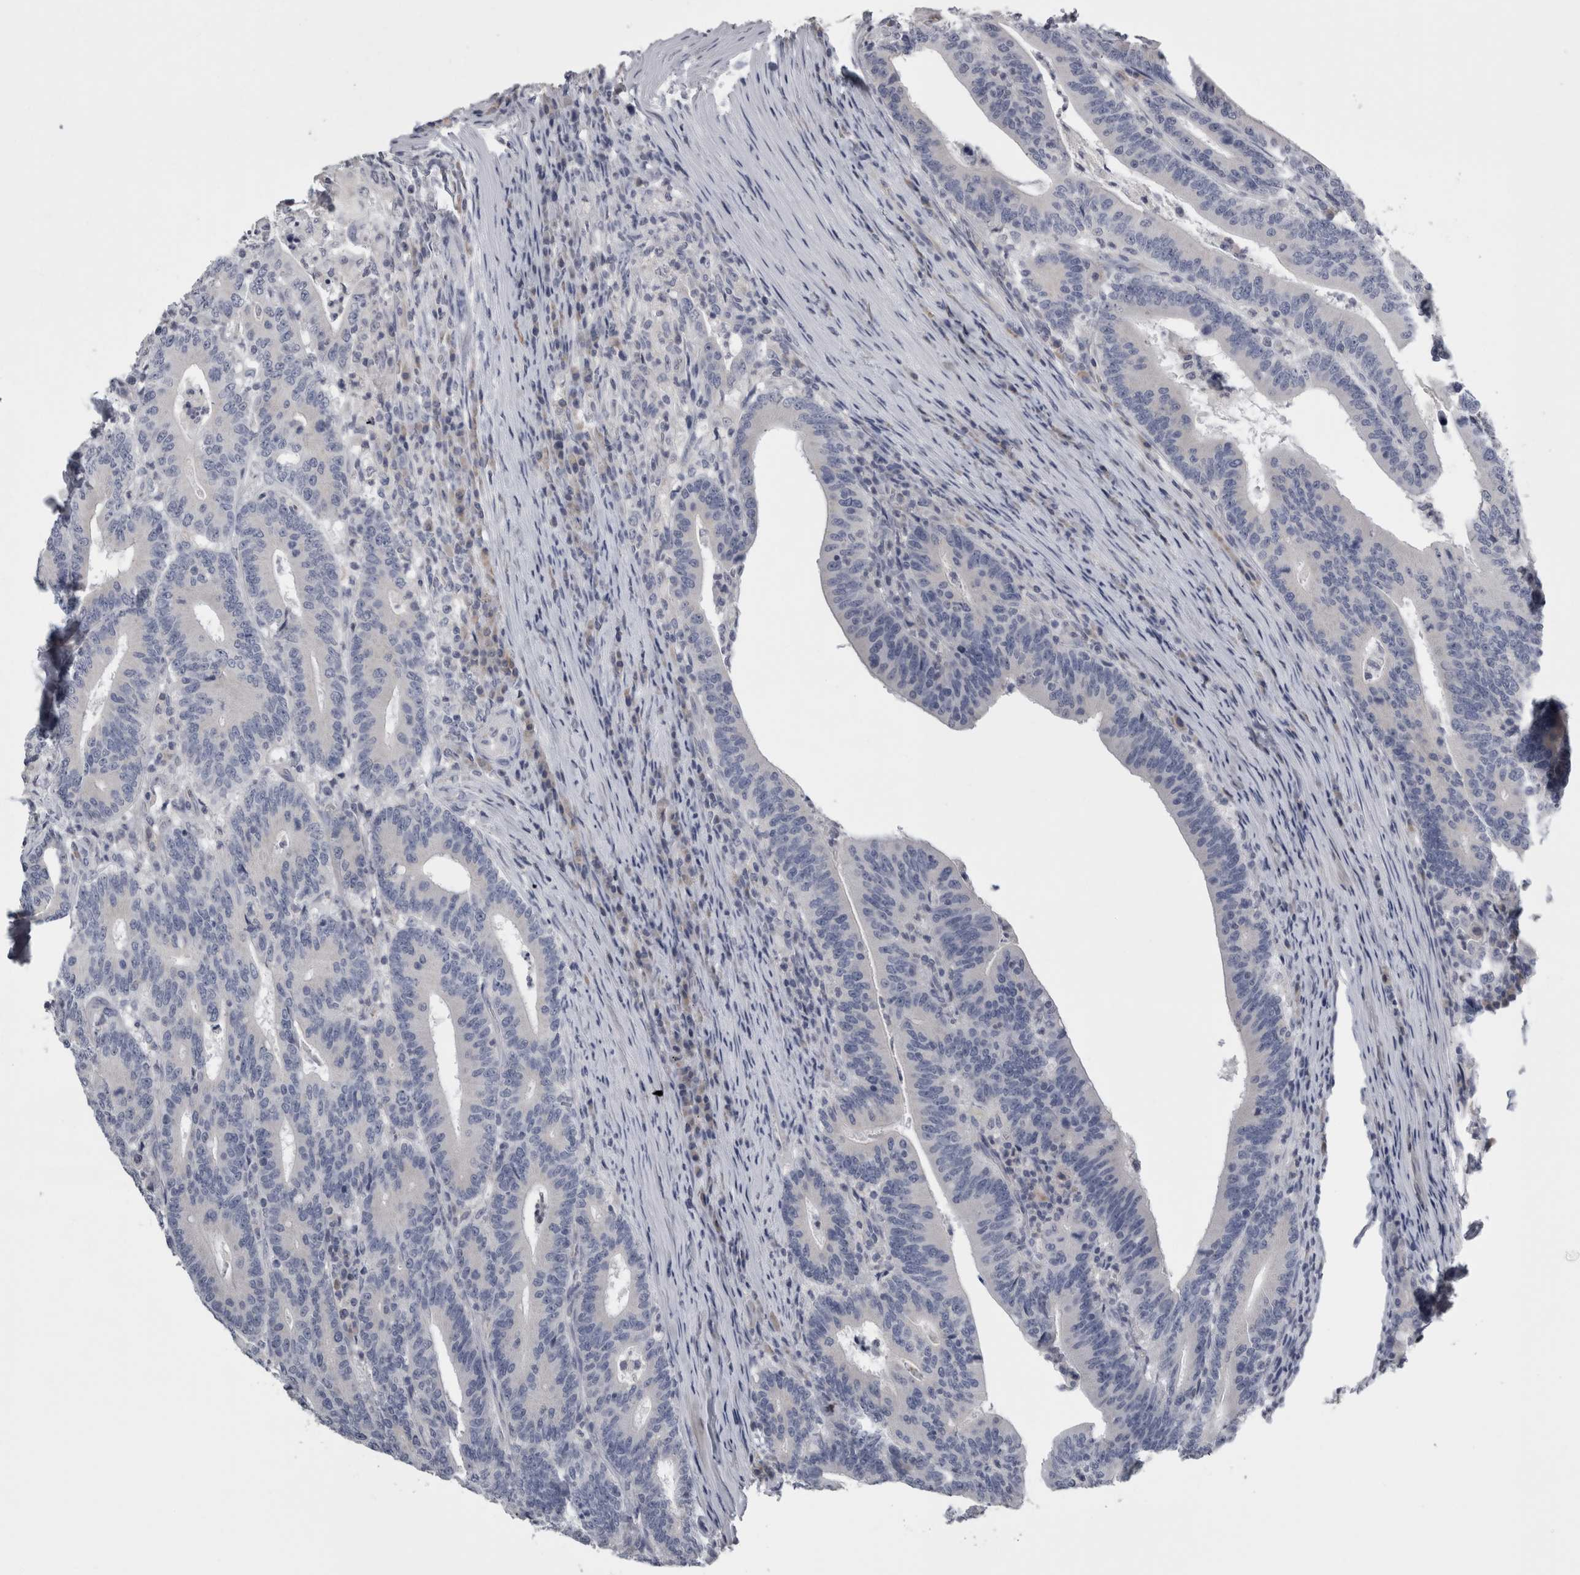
{"staining": {"intensity": "negative", "quantity": "none", "location": "none"}, "tissue": "colorectal cancer", "cell_type": "Tumor cells", "image_type": "cancer", "snomed": [{"axis": "morphology", "description": "Adenocarcinoma, NOS"}, {"axis": "topography", "description": "Colon"}], "caption": "This is a micrograph of immunohistochemistry (IHC) staining of adenocarcinoma (colorectal), which shows no positivity in tumor cells.", "gene": "TCAP", "patient": {"sex": "female", "age": 66}}